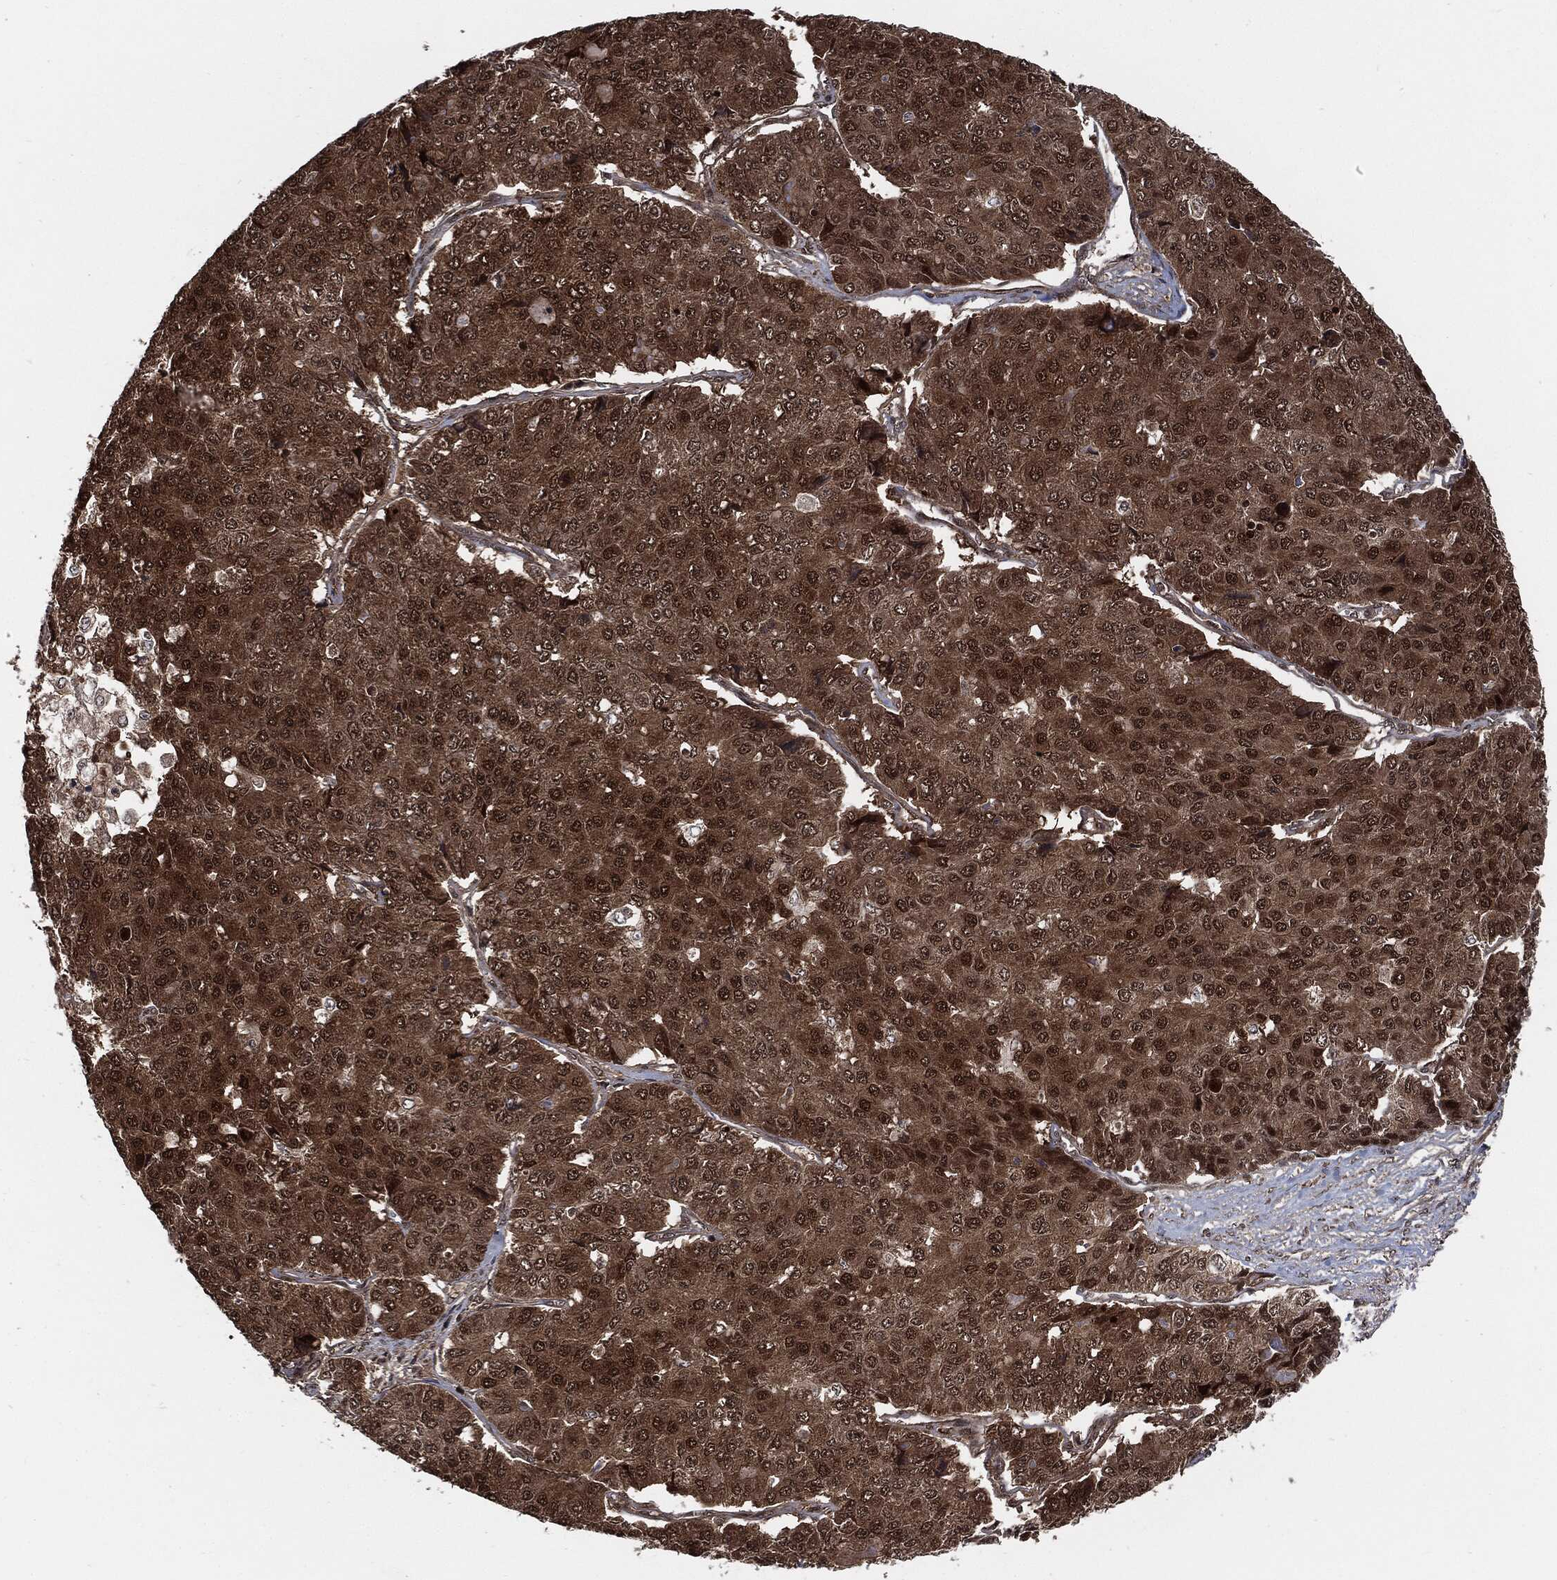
{"staining": {"intensity": "moderate", "quantity": ">75%", "location": "cytoplasmic/membranous,nuclear"}, "tissue": "pancreatic cancer", "cell_type": "Tumor cells", "image_type": "cancer", "snomed": [{"axis": "morphology", "description": "Normal tissue, NOS"}, {"axis": "morphology", "description": "Adenocarcinoma, NOS"}, {"axis": "topography", "description": "Pancreas"}, {"axis": "topography", "description": "Duodenum"}], "caption": "IHC (DAB) staining of pancreatic cancer exhibits moderate cytoplasmic/membranous and nuclear protein staining in about >75% of tumor cells. IHC stains the protein of interest in brown and the nuclei are stained blue.", "gene": "CUTA", "patient": {"sex": "male", "age": 50}}